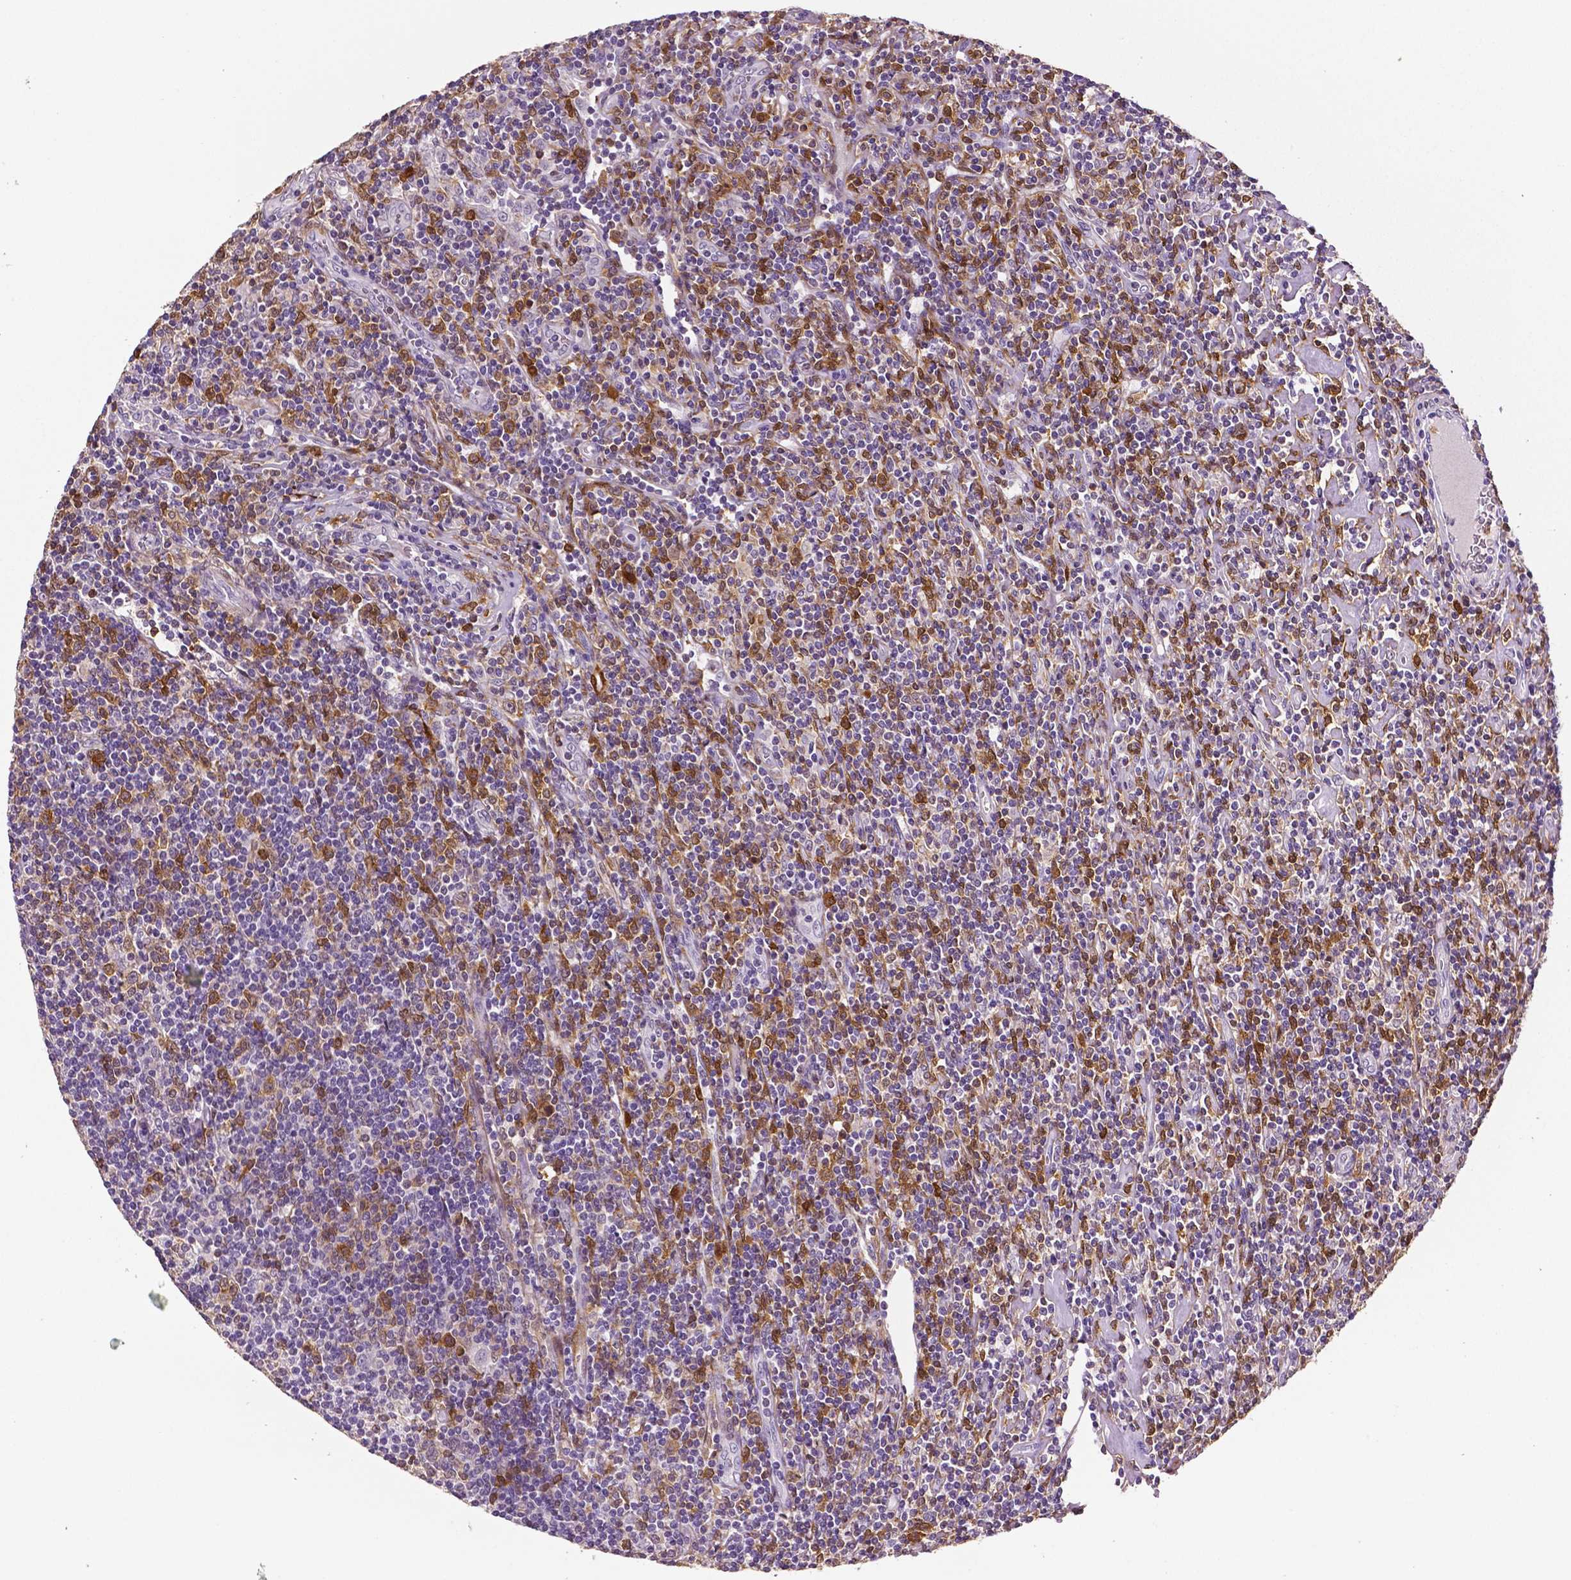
{"staining": {"intensity": "negative", "quantity": "none", "location": "none"}, "tissue": "lymphoma", "cell_type": "Tumor cells", "image_type": "cancer", "snomed": [{"axis": "morphology", "description": "Hodgkin's disease, NOS"}, {"axis": "topography", "description": "Lymph node"}], "caption": "Lymphoma was stained to show a protein in brown. There is no significant staining in tumor cells. (Stains: DAB (3,3'-diaminobenzidine) immunohistochemistry with hematoxylin counter stain, Microscopy: brightfield microscopy at high magnification).", "gene": "PHGDH", "patient": {"sex": "male", "age": 40}}